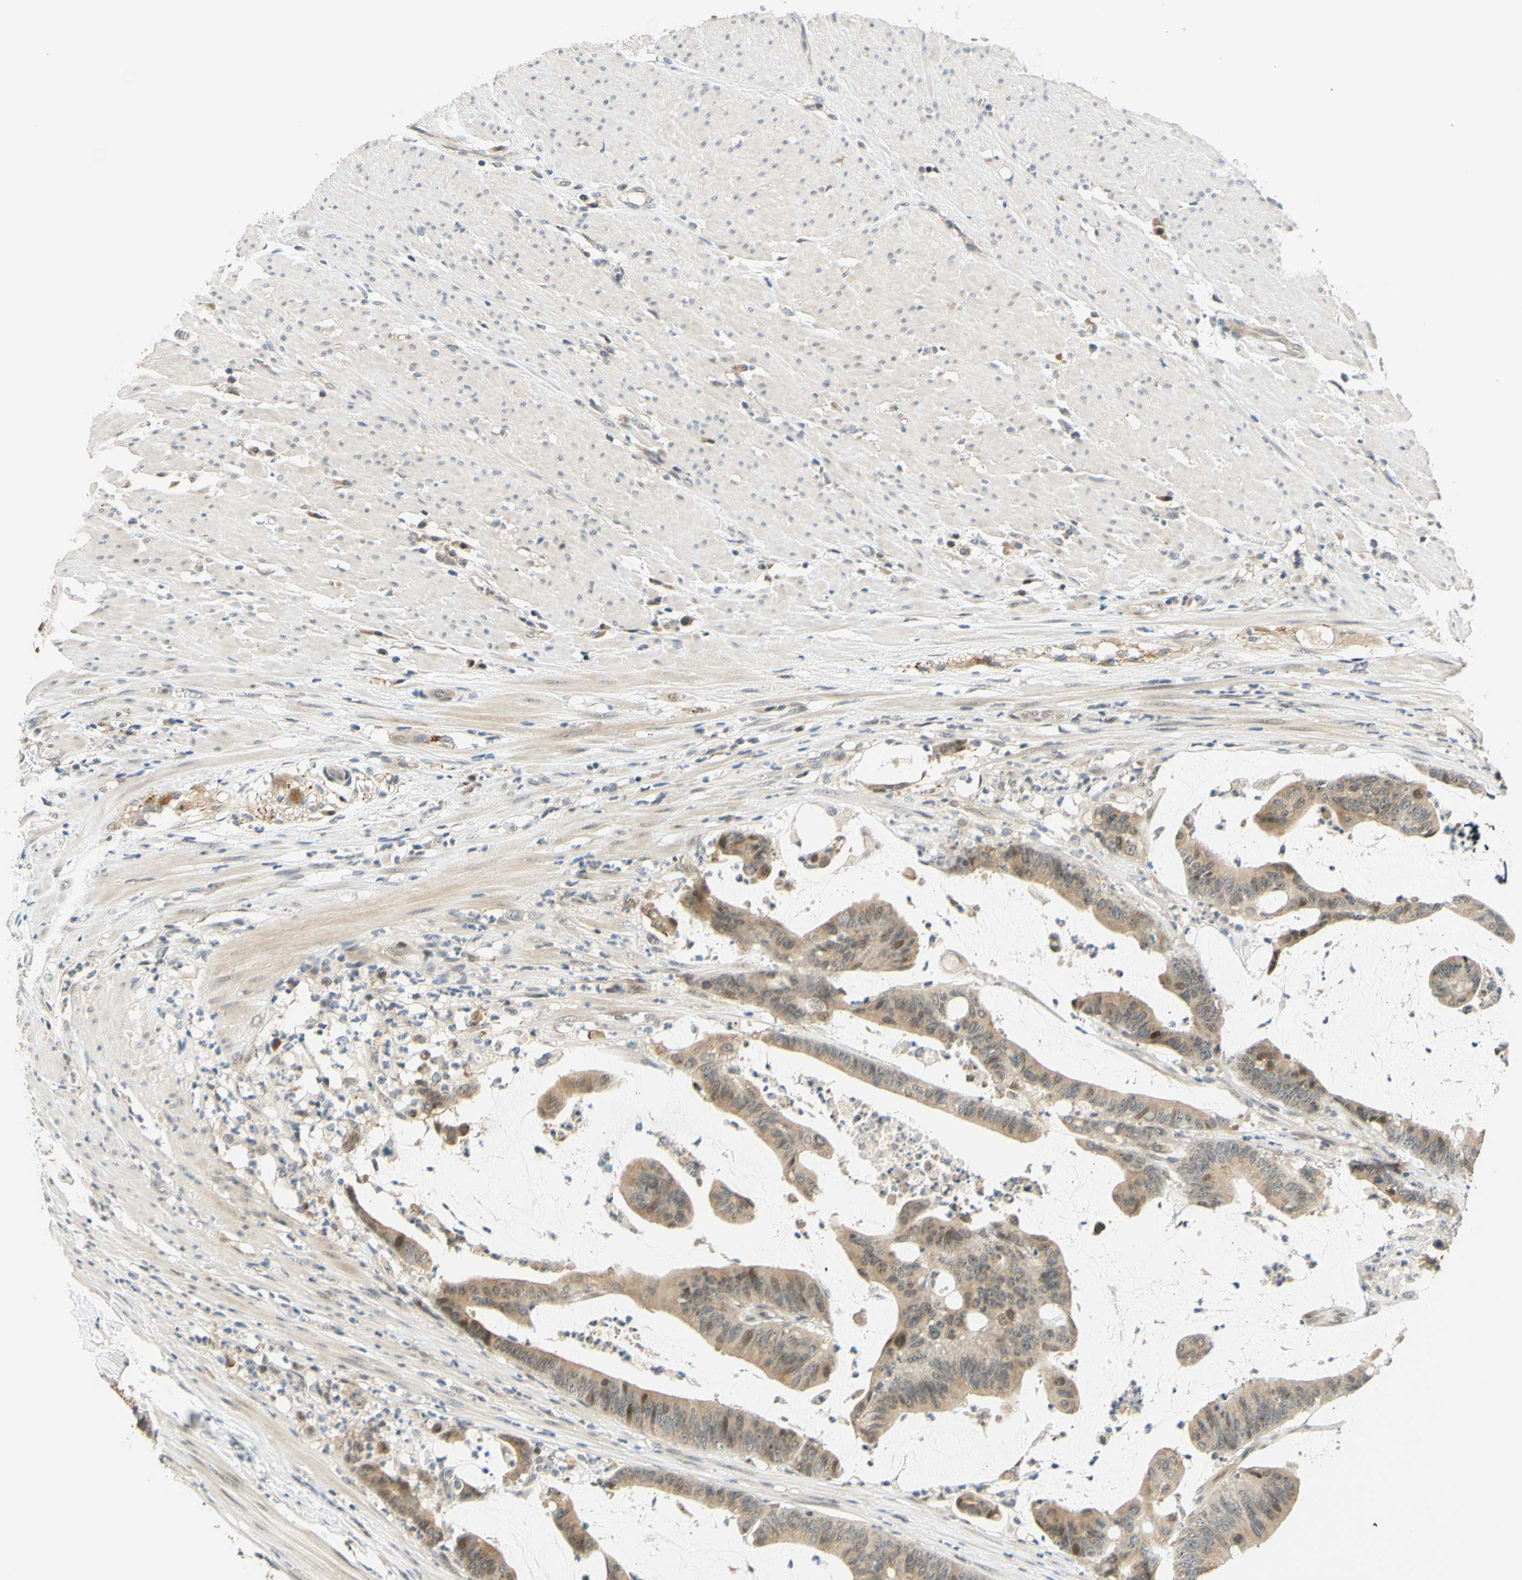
{"staining": {"intensity": "weak", "quantity": ">75%", "location": "cytoplasmic/membranous"}, "tissue": "colorectal cancer", "cell_type": "Tumor cells", "image_type": "cancer", "snomed": [{"axis": "morphology", "description": "Adenocarcinoma, NOS"}, {"axis": "topography", "description": "Rectum"}], "caption": "Colorectal cancer was stained to show a protein in brown. There is low levels of weak cytoplasmic/membranous expression in approximately >75% of tumor cells. Nuclei are stained in blue.", "gene": "C2CD2L", "patient": {"sex": "female", "age": 66}}